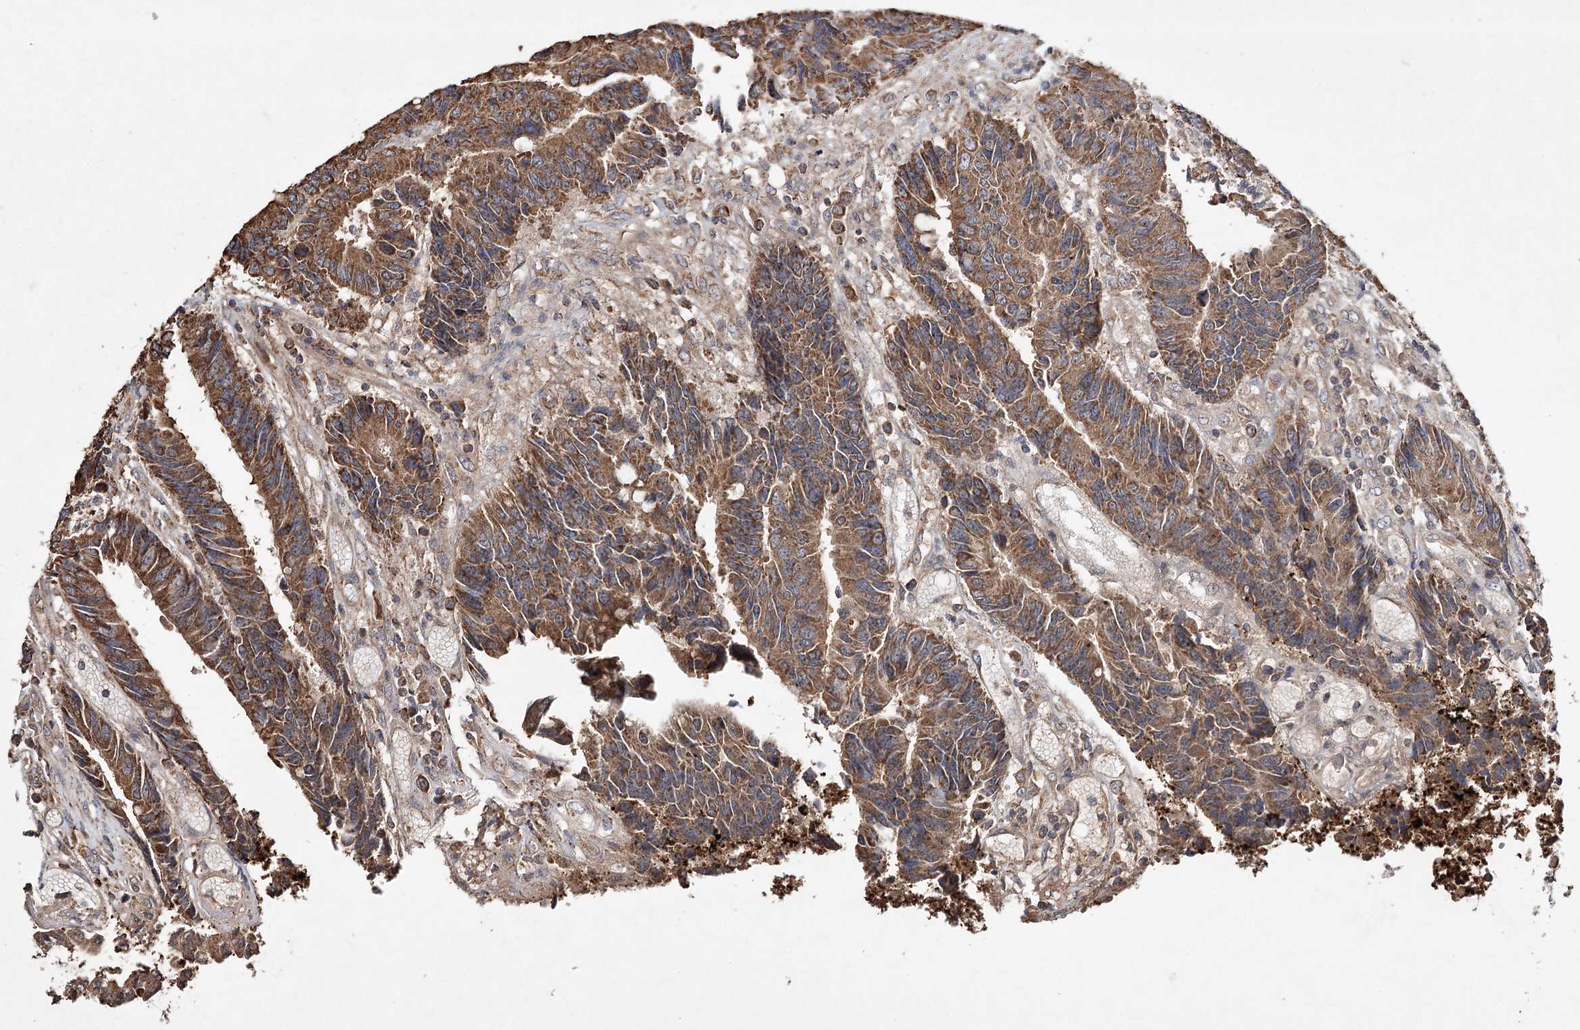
{"staining": {"intensity": "moderate", "quantity": ">75%", "location": "cytoplasmic/membranous"}, "tissue": "colorectal cancer", "cell_type": "Tumor cells", "image_type": "cancer", "snomed": [{"axis": "morphology", "description": "Adenocarcinoma, NOS"}, {"axis": "topography", "description": "Rectum"}], "caption": "Immunohistochemistry (DAB) staining of colorectal cancer reveals moderate cytoplasmic/membranous protein positivity in about >75% of tumor cells.", "gene": "PIK3CB", "patient": {"sex": "male", "age": 84}}